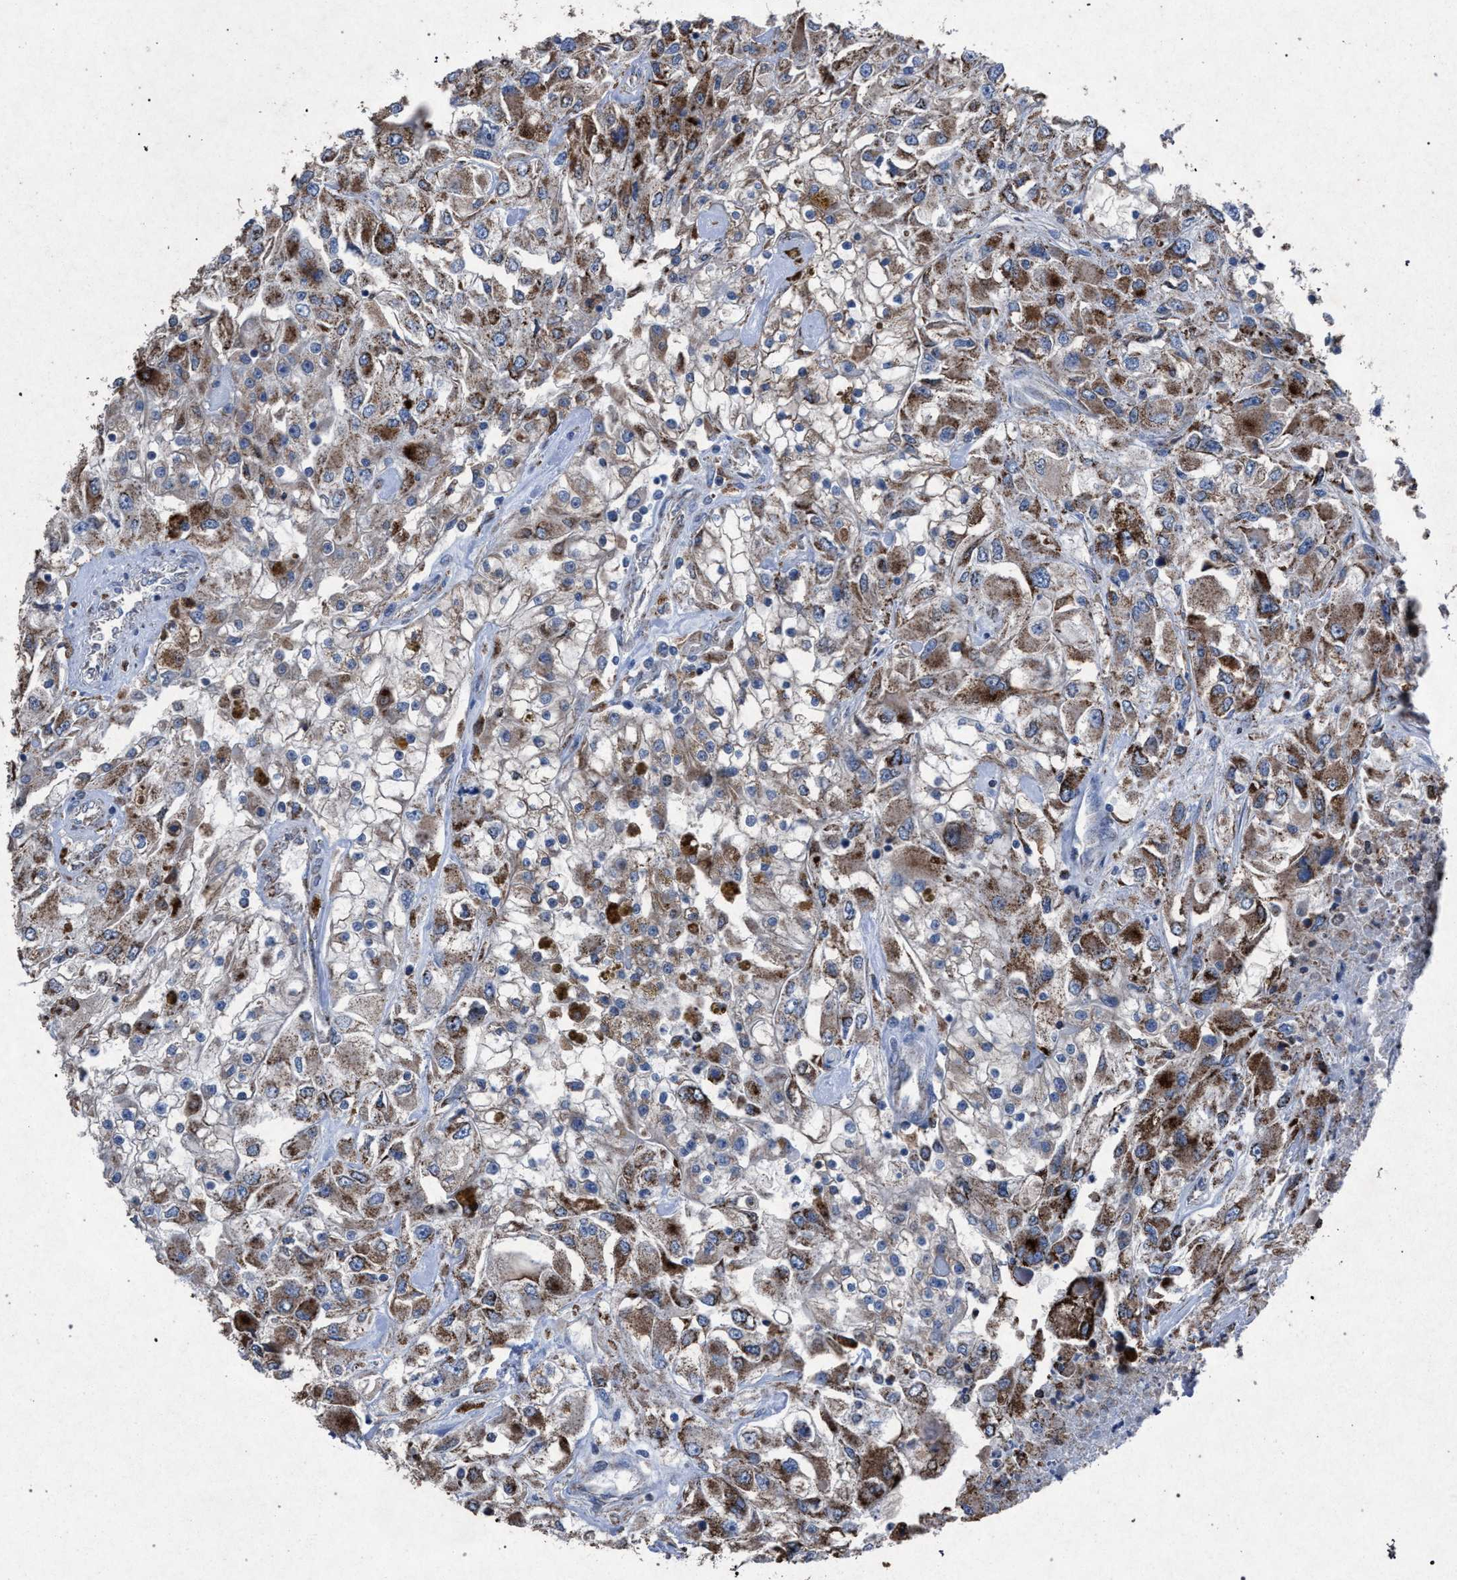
{"staining": {"intensity": "moderate", "quantity": ">75%", "location": "cytoplasmic/membranous"}, "tissue": "renal cancer", "cell_type": "Tumor cells", "image_type": "cancer", "snomed": [{"axis": "morphology", "description": "Adenocarcinoma, NOS"}, {"axis": "topography", "description": "Kidney"}], "caption": "The immunohistochemical stain labels moderate cytoplasmic/membranous expression in tumor cells of renal adenocarcinoma tissue. The staining was performed using DAB (3,3'-diaminobenzidine) to visualize the protein expression in brown, while the nuclei were stained in blue with hematoxylin (Magnification: 20x).", "gene": "HSD17B4", "patient": {"sex": "female", "age": 52}}